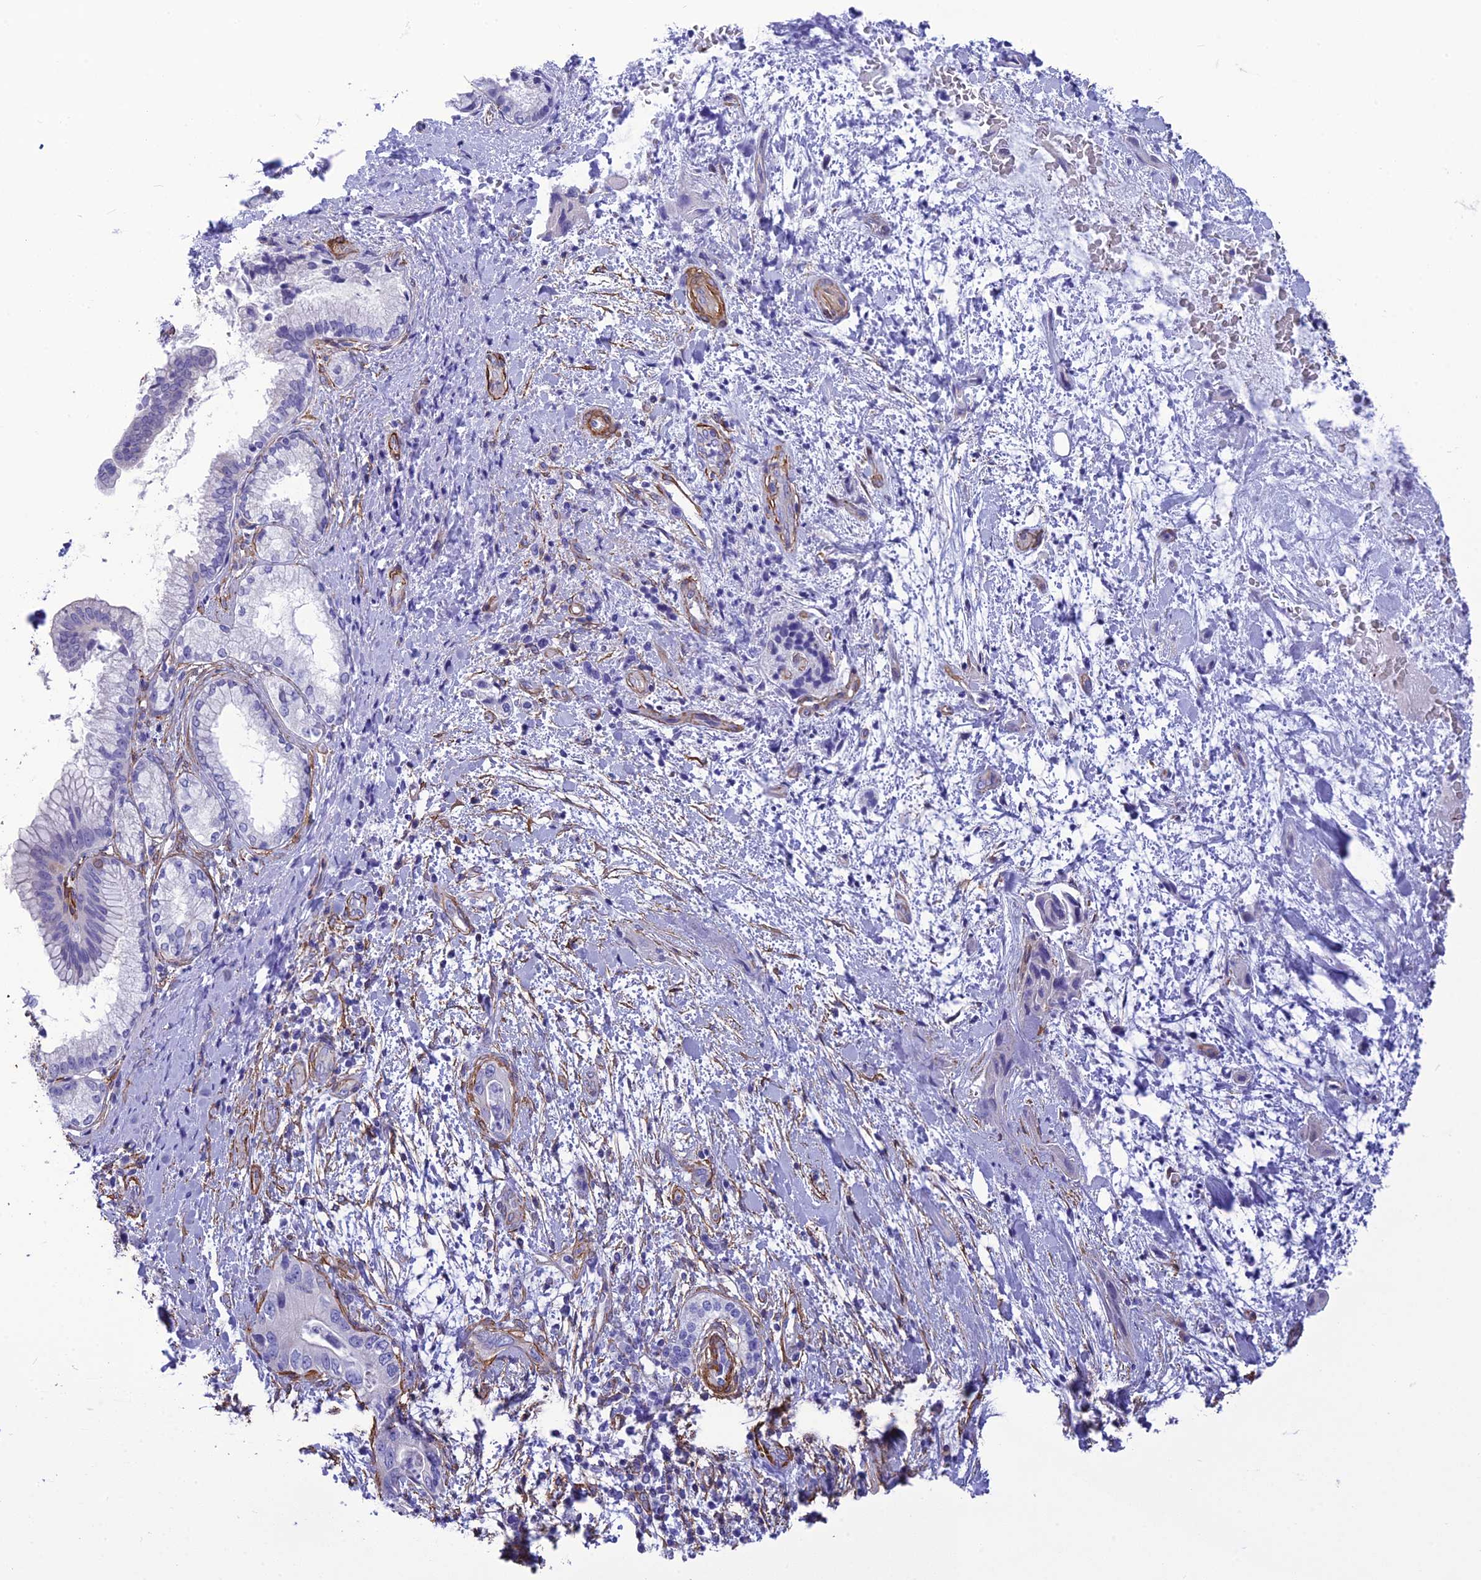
{"staining": {"intensity": "negative", "quantity": "none", "location": "none"}, "tissue": "pancreatic cancer", "cell_type": "Tumor cells", "image_type": "cancer", "snomed": [{"axis": "morphology", "description": "Adenocarcinoma, NOS"}, {"axis": "topography", "description": "Pancreas"}], "caption": "This histopathology image is of pancreatic cancer (adenocarcinoma) stained with immunohistochemistry to label a protein in brown with the nuclei are counter-stained blue. There is no expression in tumor cells.", "gene": "NKD1", "patient": {"sex": "female", "age": 78}}